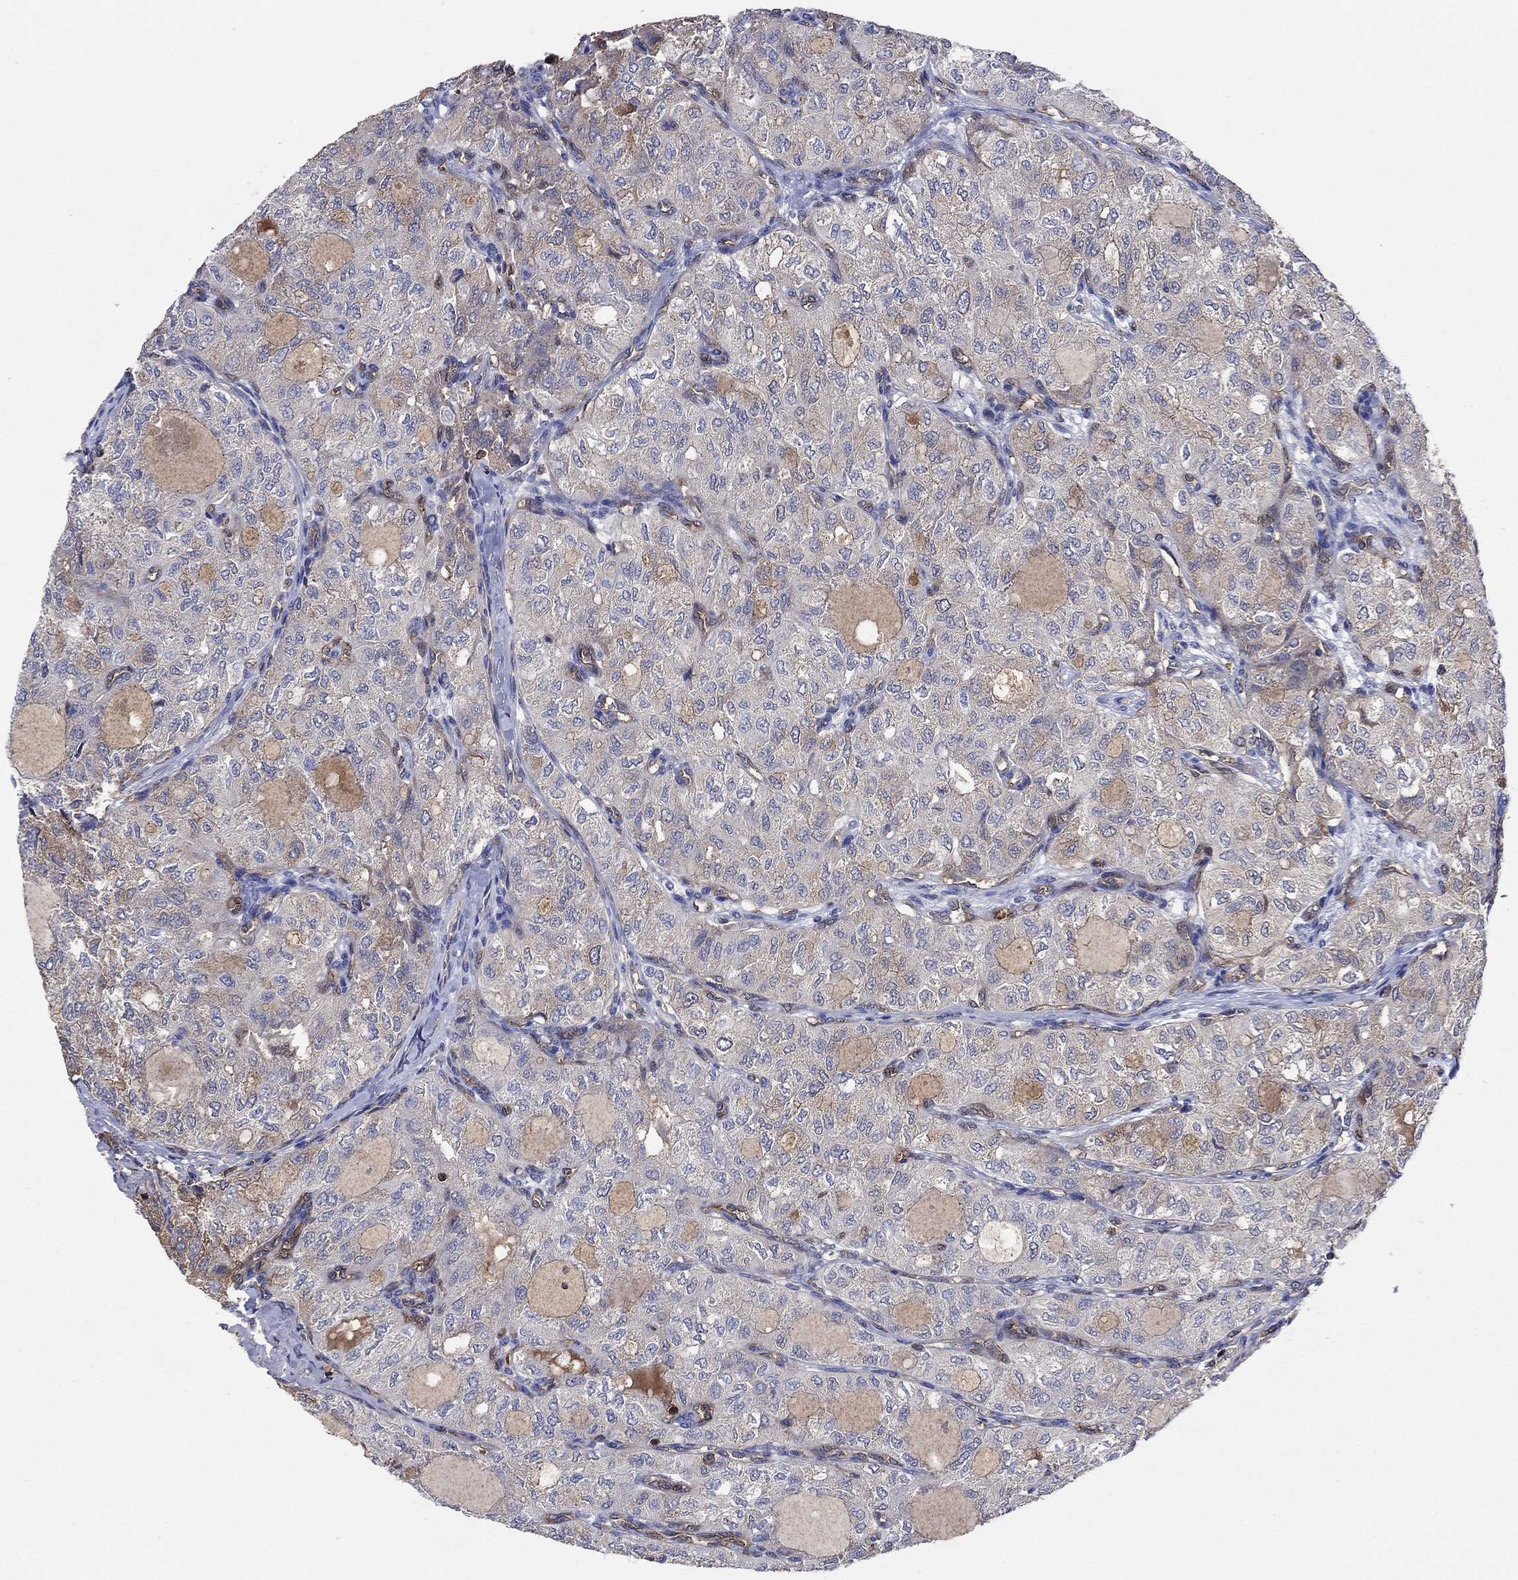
{"staining": {"intensity": "weak", "quantity": "<25%", "location": "cytoplasmic/membranous"}, "tissue": "thyroid cancer", "cell_type": "Tumor cells", "image_type": "cancer", "snomed": [{"axis": "morphology", "description": "Follicular adenoma carcinoma, NOS"}, {"axis": "topography", "description": "Thyroid gland"}], "caption": "This is a photomicrograph of immunohistochemistry staining of follicular adenoma carcinoma (thyroid), which shows no positivity in tumor cells.", "gene": "AGFG2", "patient": {"sex": "male", "age": 75}}